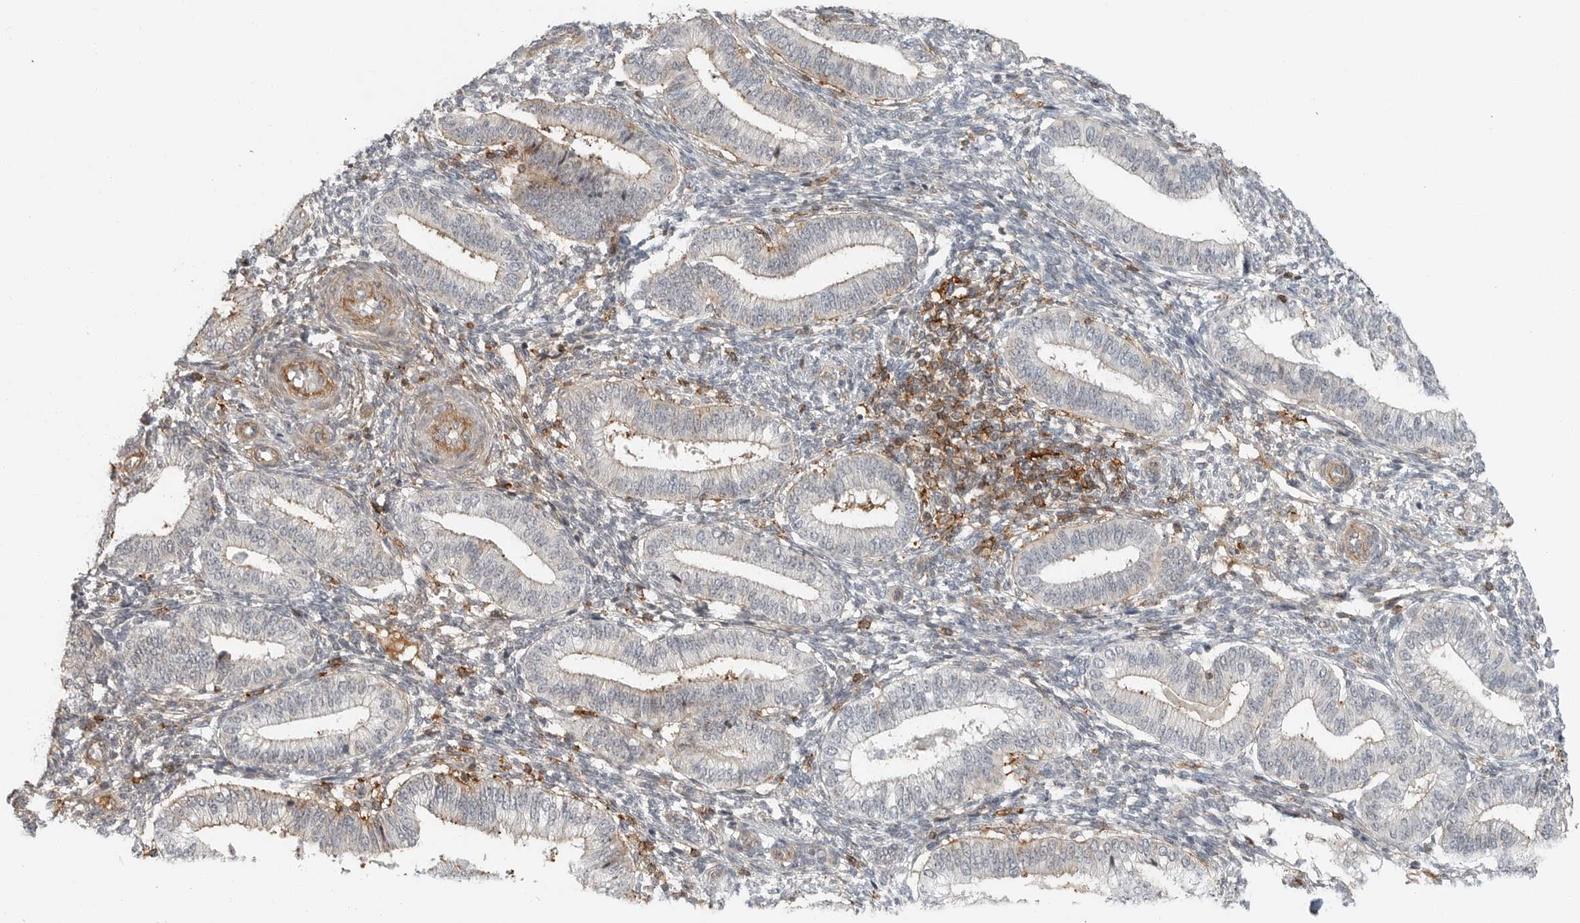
{"staining": {"intensity": "moderate", "quantity": "<25%", "location": "cytoplasmic/membranous"}, "tissue": "endometrium", "cell_type": "Cells in endometrial stroma", "image_type": "normal", "snomed": [{"axis": "morphology", "description": "Normal tissue, NOS"}, {"axis": "topography", "description": "Endometrium"}], "caption": "Protein staining of normal endometrium demonstrates moderate cytoplasmic/membranous staining in about <25% of cells in endometrial stroma.", "gene": "LEFTY2", "patient": {"sex": "female", "age": 39}}